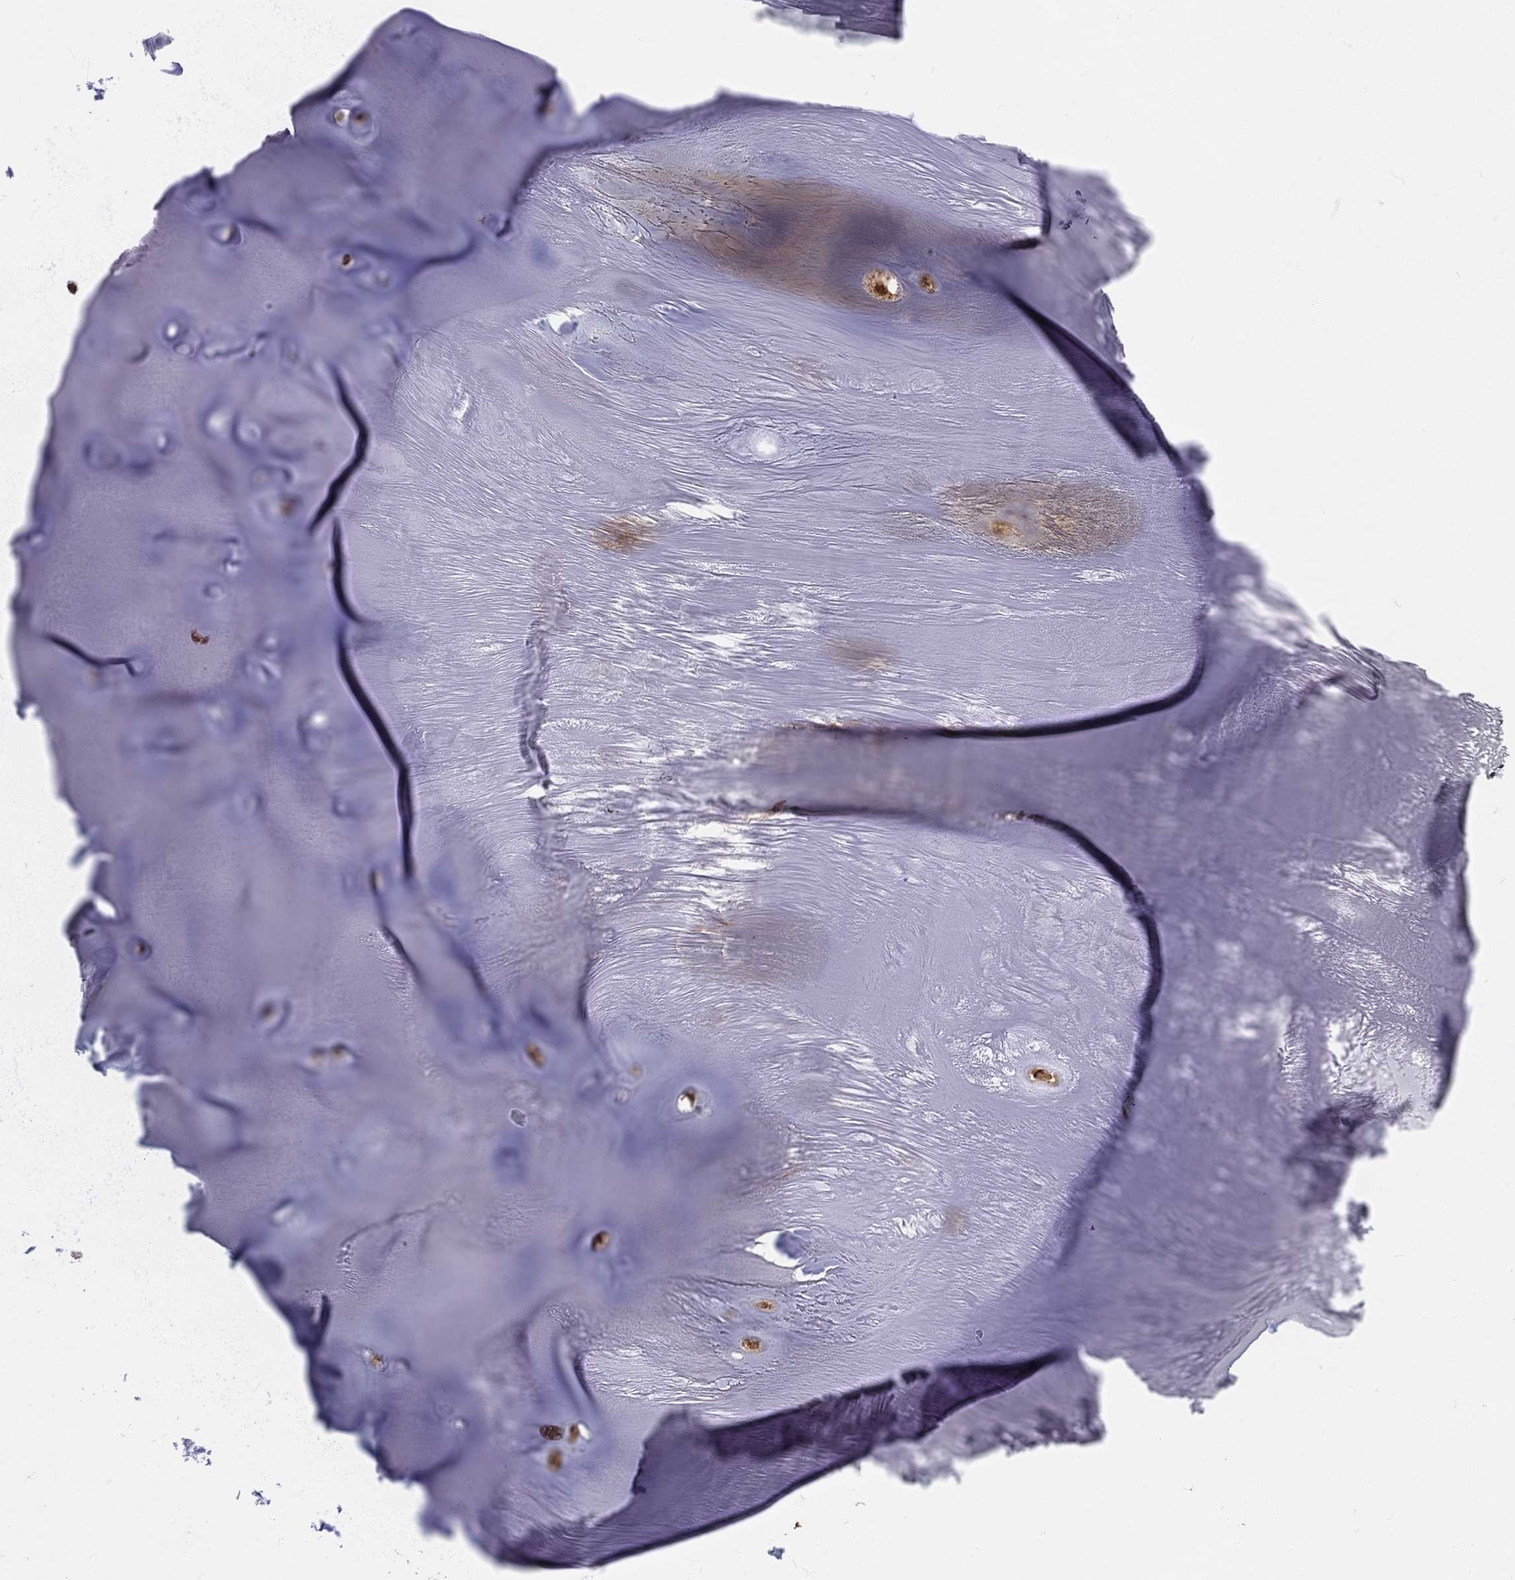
{"staining": {"intensity": "negative", "quantity": "none", "location": "none"}, "tissue": "adipose tissue", "cell_type": "Adipocytes", "image_type": "normal", "snomed": [{"axis": "morphology", "description": "Normal tissue, NOS"}, {"axis": "topography", "description": "Cartilage tissue"}], "caption": "Adipocytes are negative for protein expression in benign human adipose tissue. The staining is performed using DAB (3,3'-diaminobenzidine) brown chromogen with nuclei counter-stained in using hematoxylin.", "gene": "MDM2", "patient": {"sex": "male", "age": 81}}